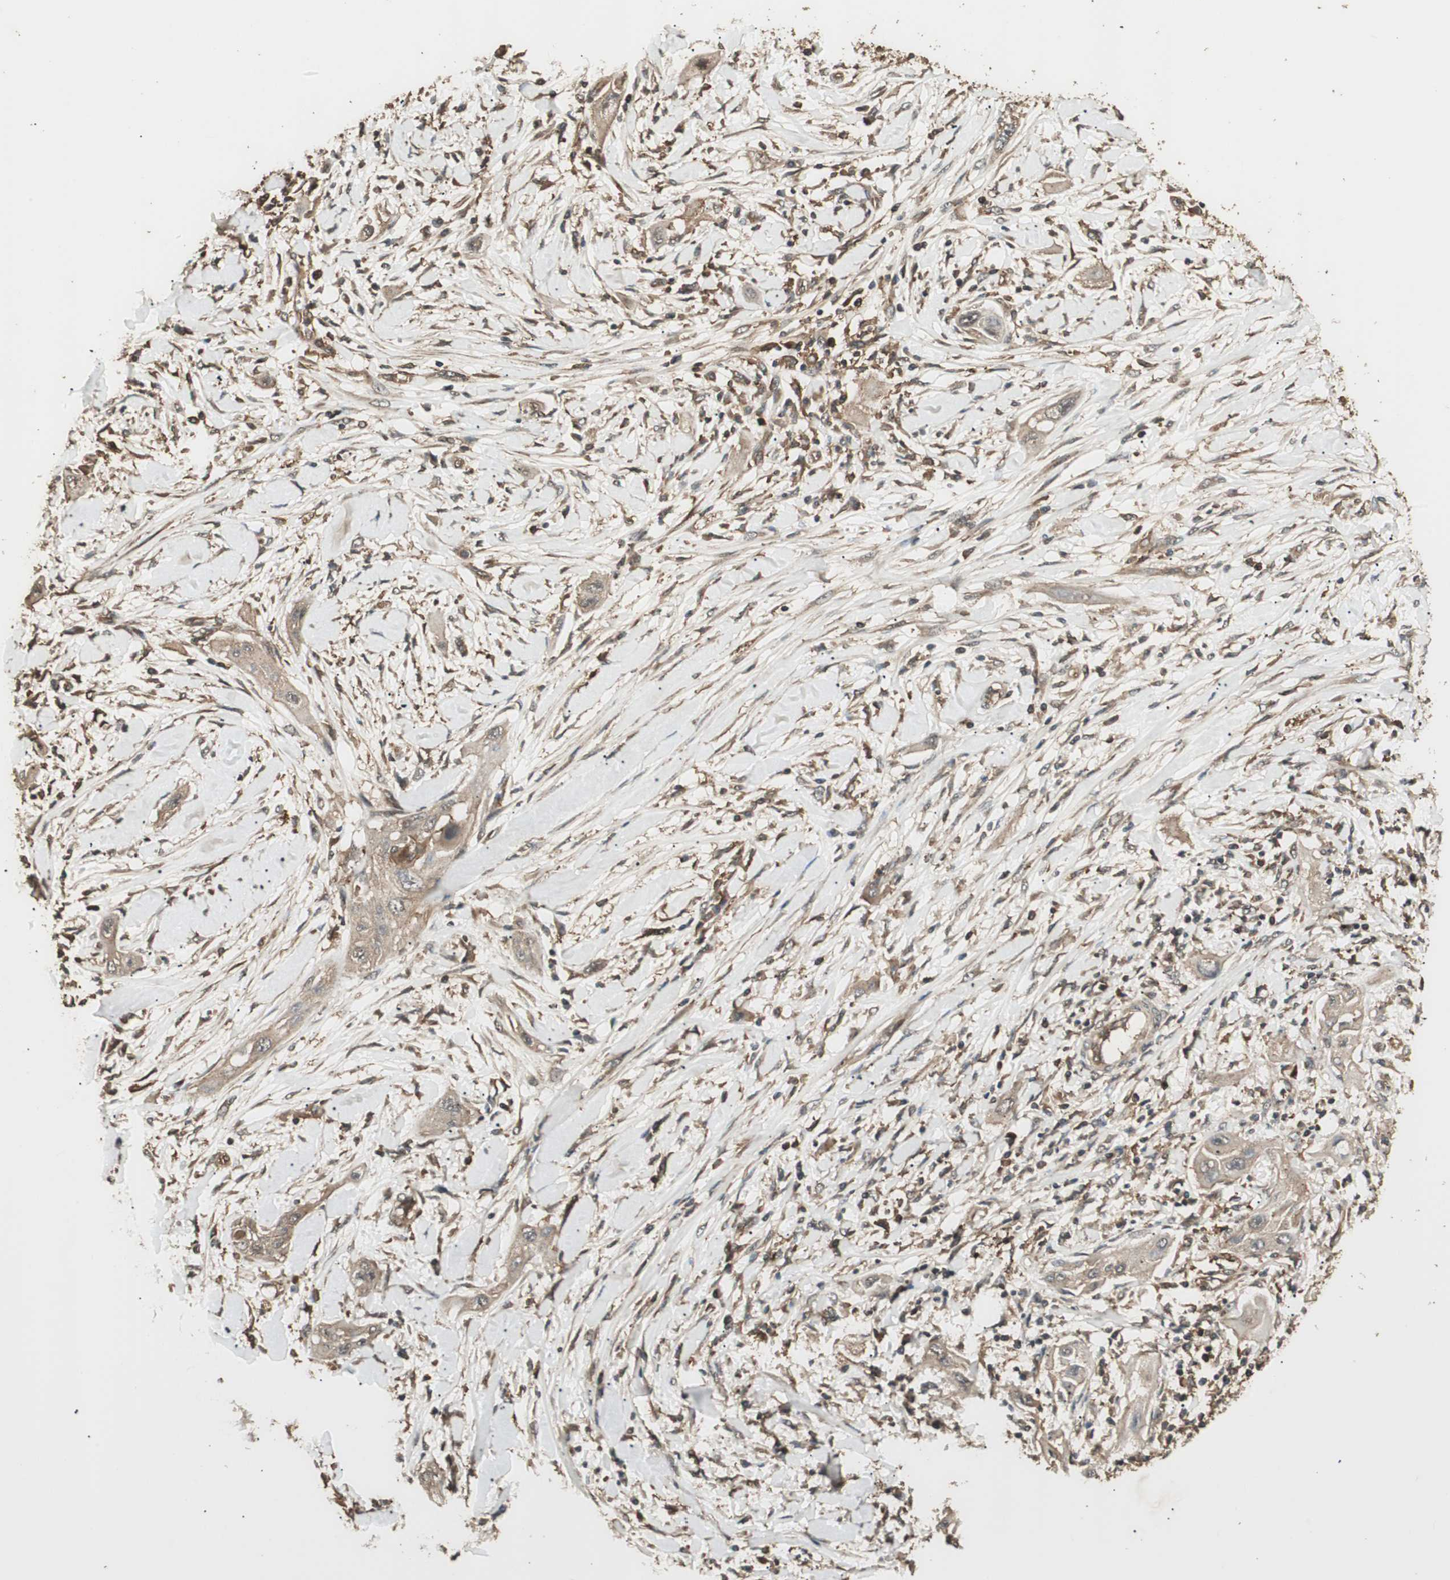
{"staining": {"intensity": "weak", "quantity": ">75%", "location": "cytoplasmic/membranous"}, "tissue": "lung cancer", "cell_type": "Tumor cells", "image_type": "cancer", "snomed": [{"axis": "morphology", "description": "Squamous cell carcinoma, NOS"}, {"axis": "topography", "description": "Lung"}], "caption": "Brown immunohistochemical staining in lung cancer (squamous cell carcinoma) reveals weak cytoplasmic/membranous positivity in about >75% of tumor cells.", "gene": "CCN4", "patient": {"sex": "female", "age": 47}}